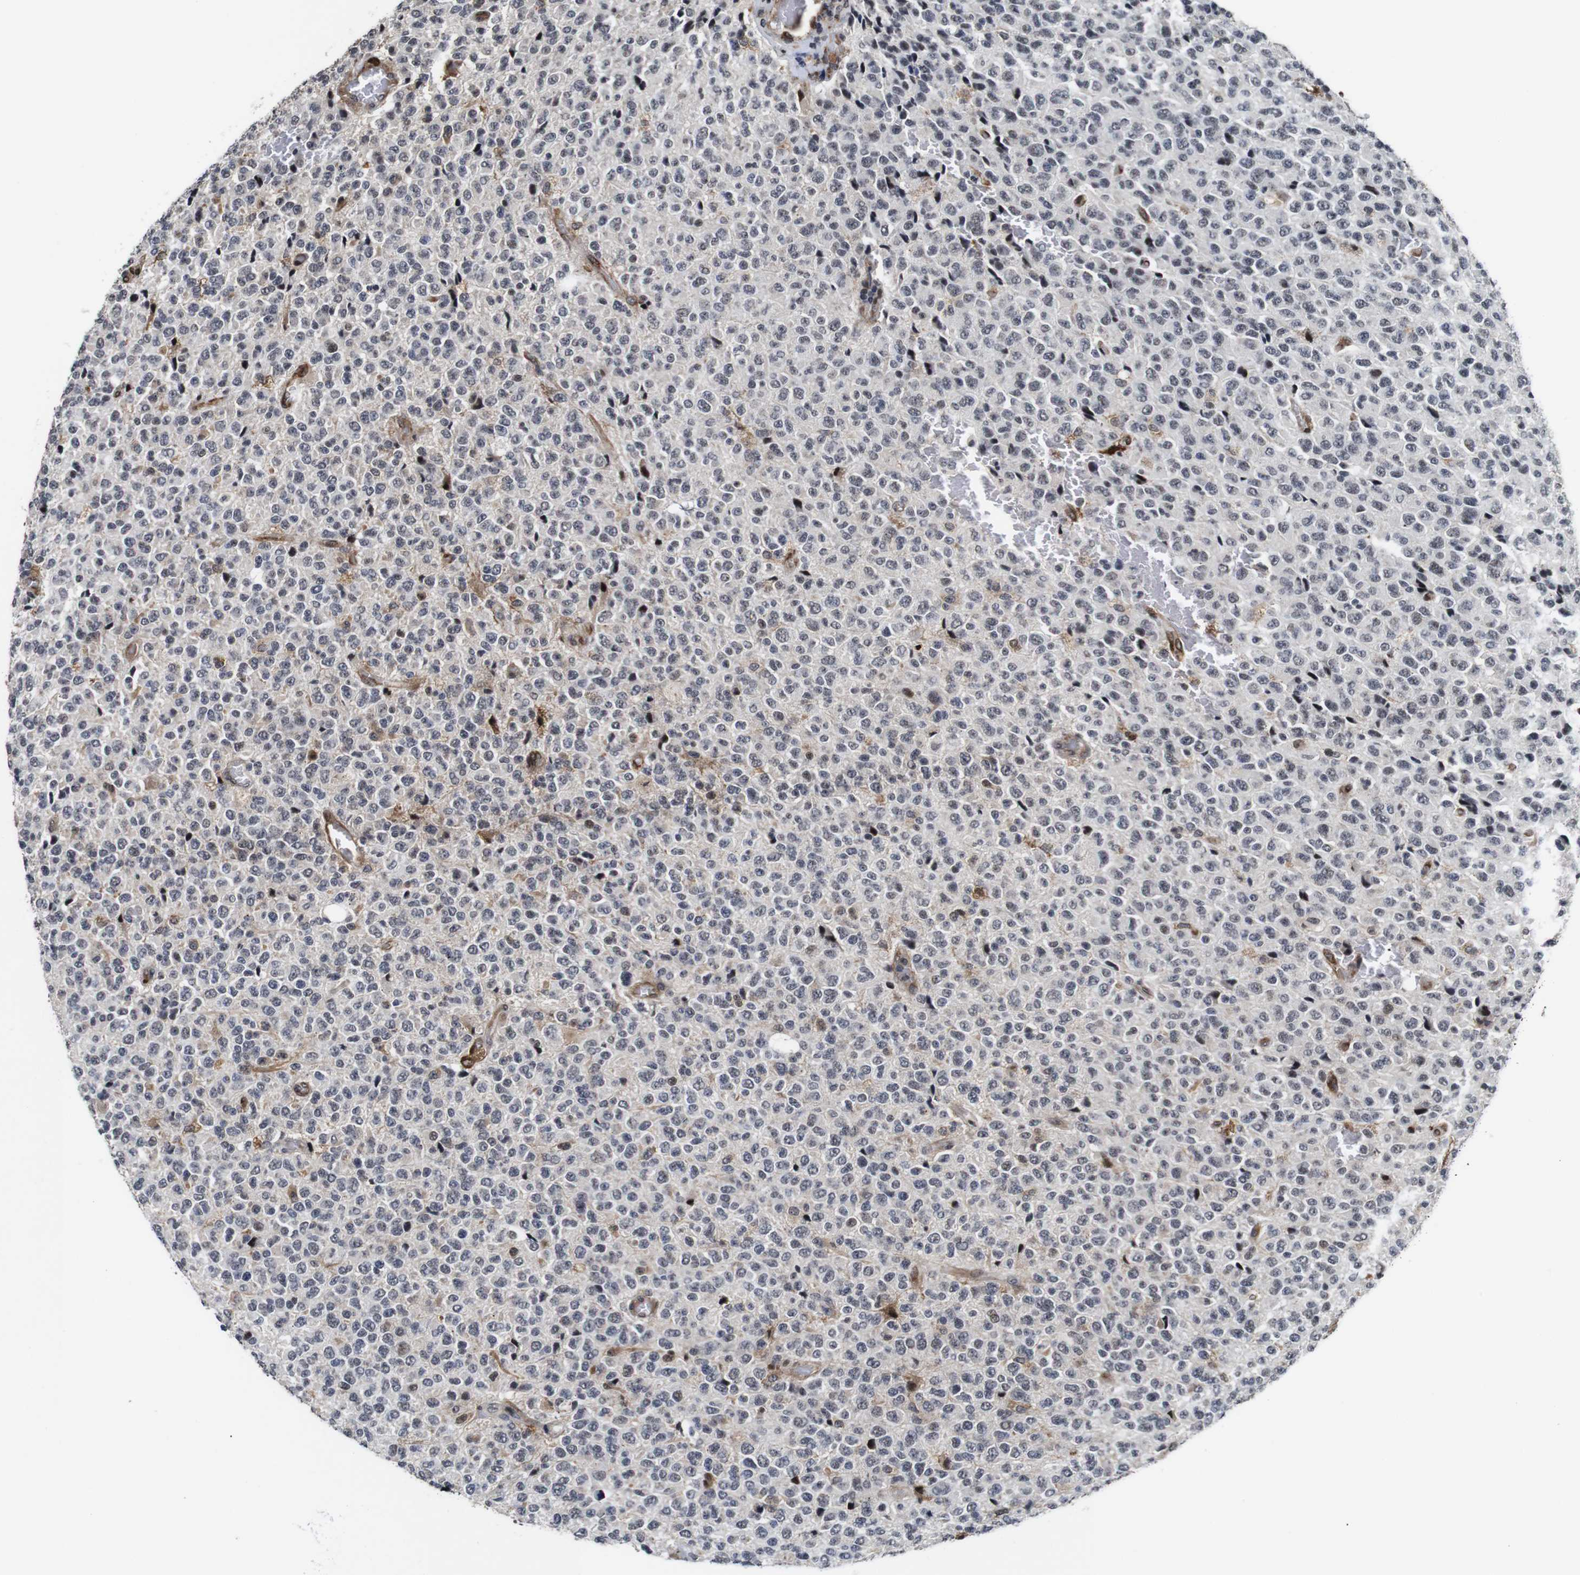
{"staining": {"intensity": "weak", "quantity": "25%-75%", "location": "nuclear"}, "tissue": "glioma", "cell_type": "Tumor cells", "image_type": "cancer", "snomed": [{"axis": "morphology", "description": "Glioma, malignant, High grade"}, {"axis": "topography", "description": "pancreas cauda"}], "caption": "Immunohistochemical staining of malignant glioma (high-grade) demonstrates weak nuclear protein expression in about 25%-75% of tumor cells.", "gene": "EIF4G1", "patient": {"sex": "male", "age": 60}}